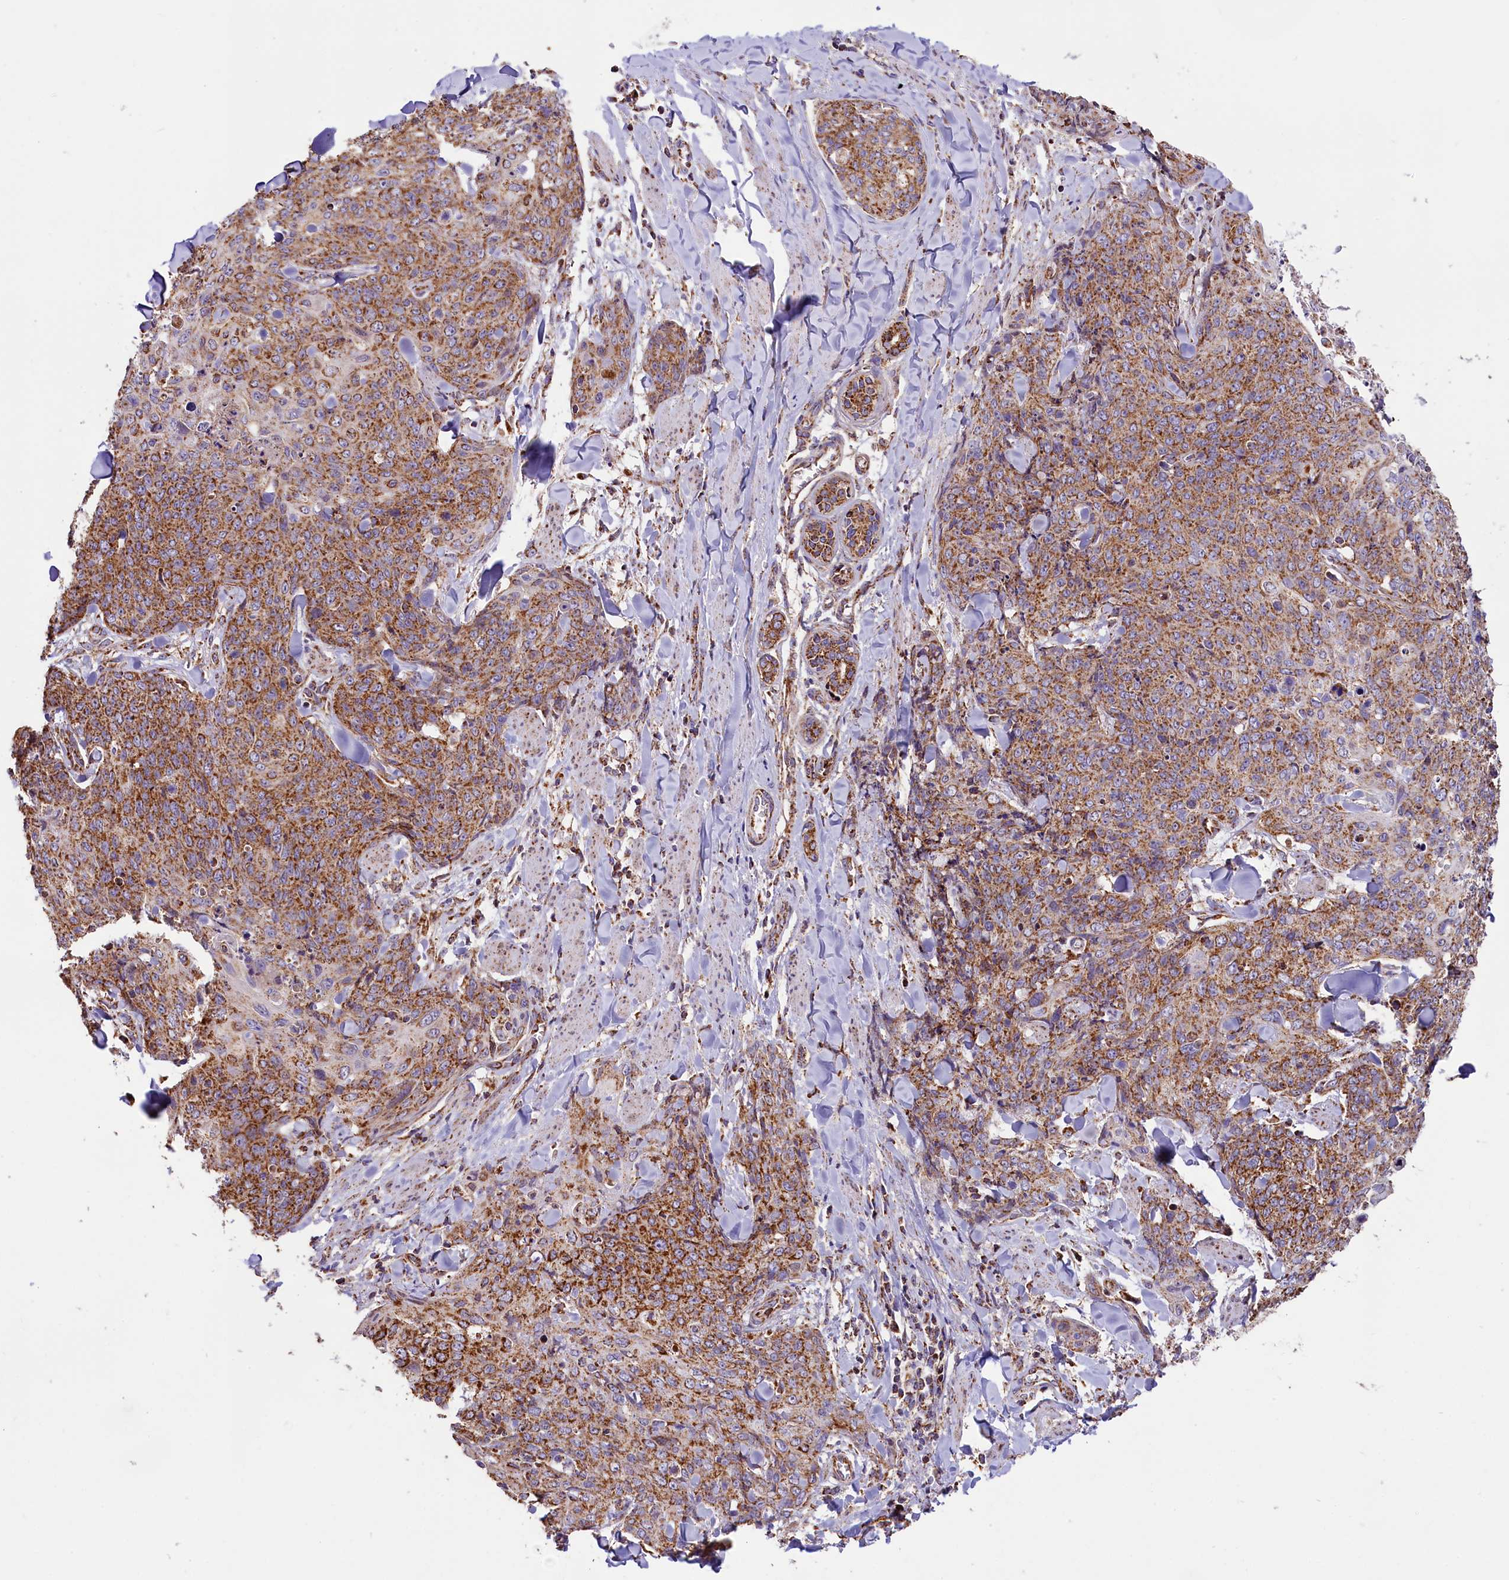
{"staining": {"intensity": "strong", "quantity": ">75%", "location": "cytoplasmic/membranous"}, "tissue": "skin cancer", "cell_type": "Tumor cells", "image_type": "cancer", "snomed": [{"axis": "morphology", "description": "Squamous cell carcinoma, NOS"}, {"axis": "topography", "description": "Skin"}, {"axis": "topography", "description": "Vulva"}], "caption": "Tumor cells show strong cytoplasmic/membranous expression in about >75% of cells in skin squamous cell carcinoma.", "gene": "NDUFA8", "patient": {"sex": "female", "age": 85}}